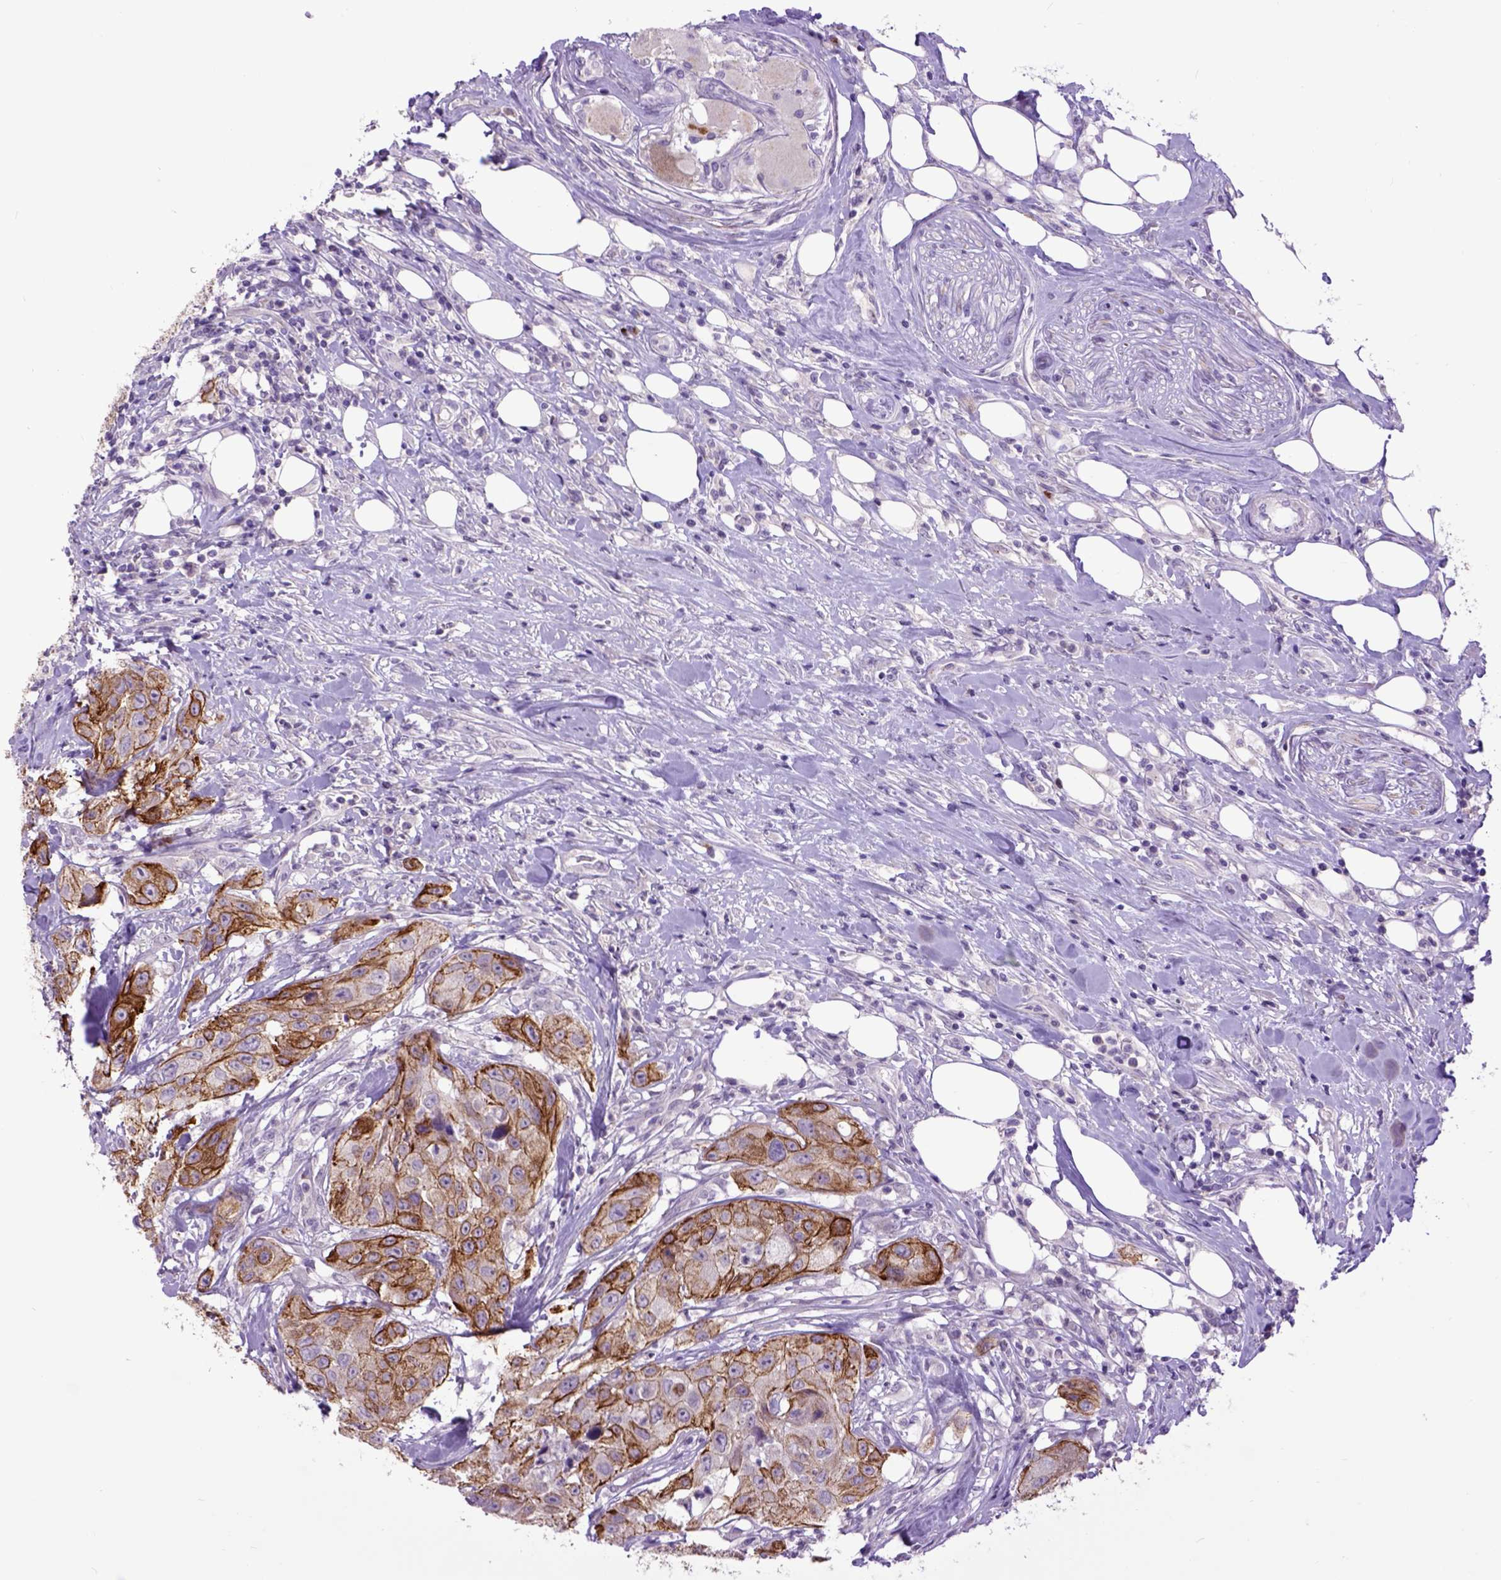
{"staining": {"intensity": "moderate", "quantity": ">75%", "location": "cytoplasmic/membranous"}, "tissue": "urothelial cancer", "cell_type": "Tumor cells", "image_type": "cancer", "snomed": [{"axis": "morphology", "description": "Urothelial carcinoma, High grade"}, {"axis": "topography", "description": "Urinary bladder"}], "caption": "DAB immunohistochemical staining of urothelial carcinoma (high-grade) displays moderate cytoplasmic/membranous protein positivity in about >75% of tumor cells.", "gene": "RAB25", "patient": {"sex": "male", "age": 79}}